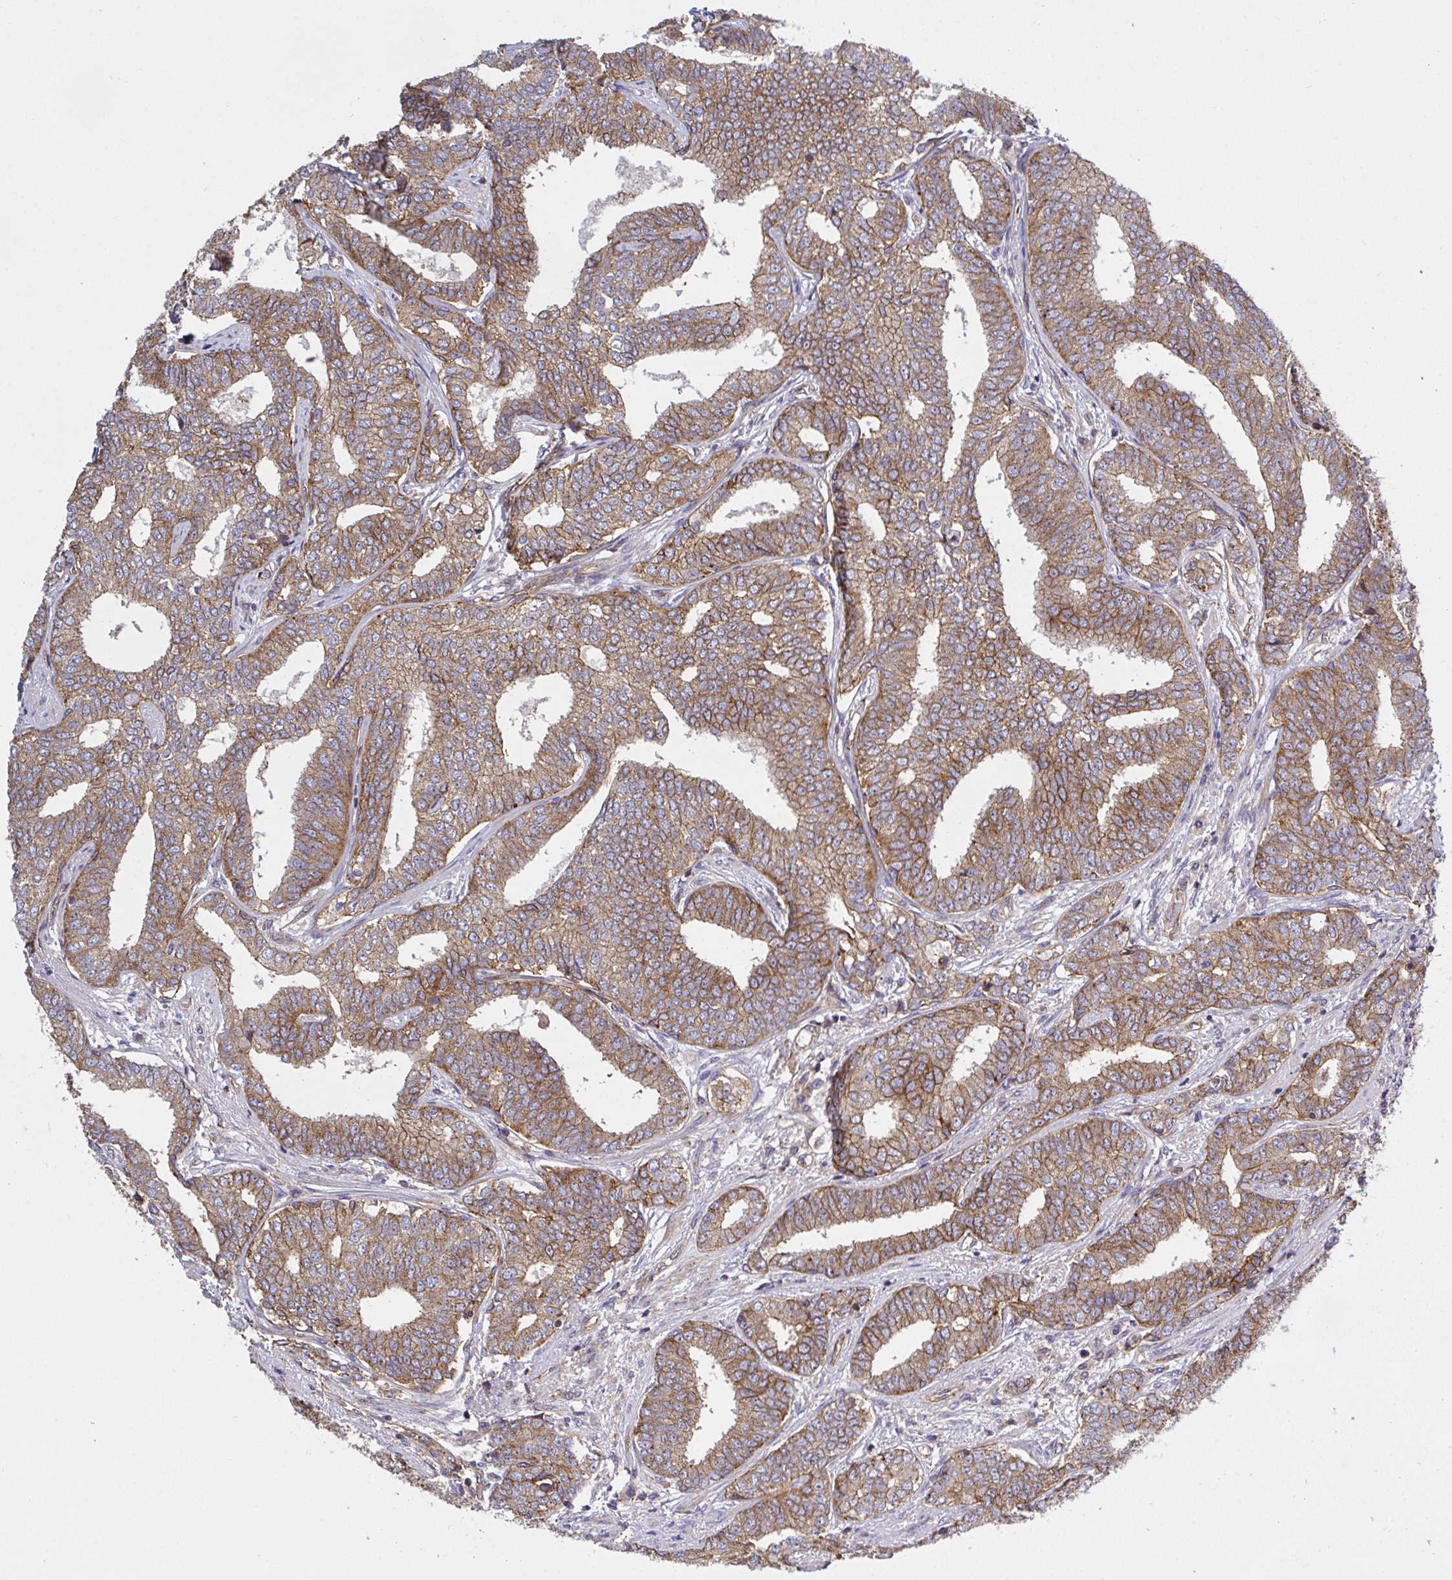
{"staining": {"intensity": "moderate", "quantity": ">75%", "location": "cytoplasmic/membranous"}, "tissue": "prostate cancer", "cell_type": "Tumor cells", "image_type": "cancer", "snomed": [{"axis": "morphology", "description": "Adenocarcinoma, High grade"}, {"axis": "topography", "description": "Prostate"}], "caption": "Prostate cancer (adenocarcinoma (high-grade)) stained with a protein marker shows moderate staining in tumor cells.", "gene": "C4orf36", "patient": {"sex": "male", "age": 72}}